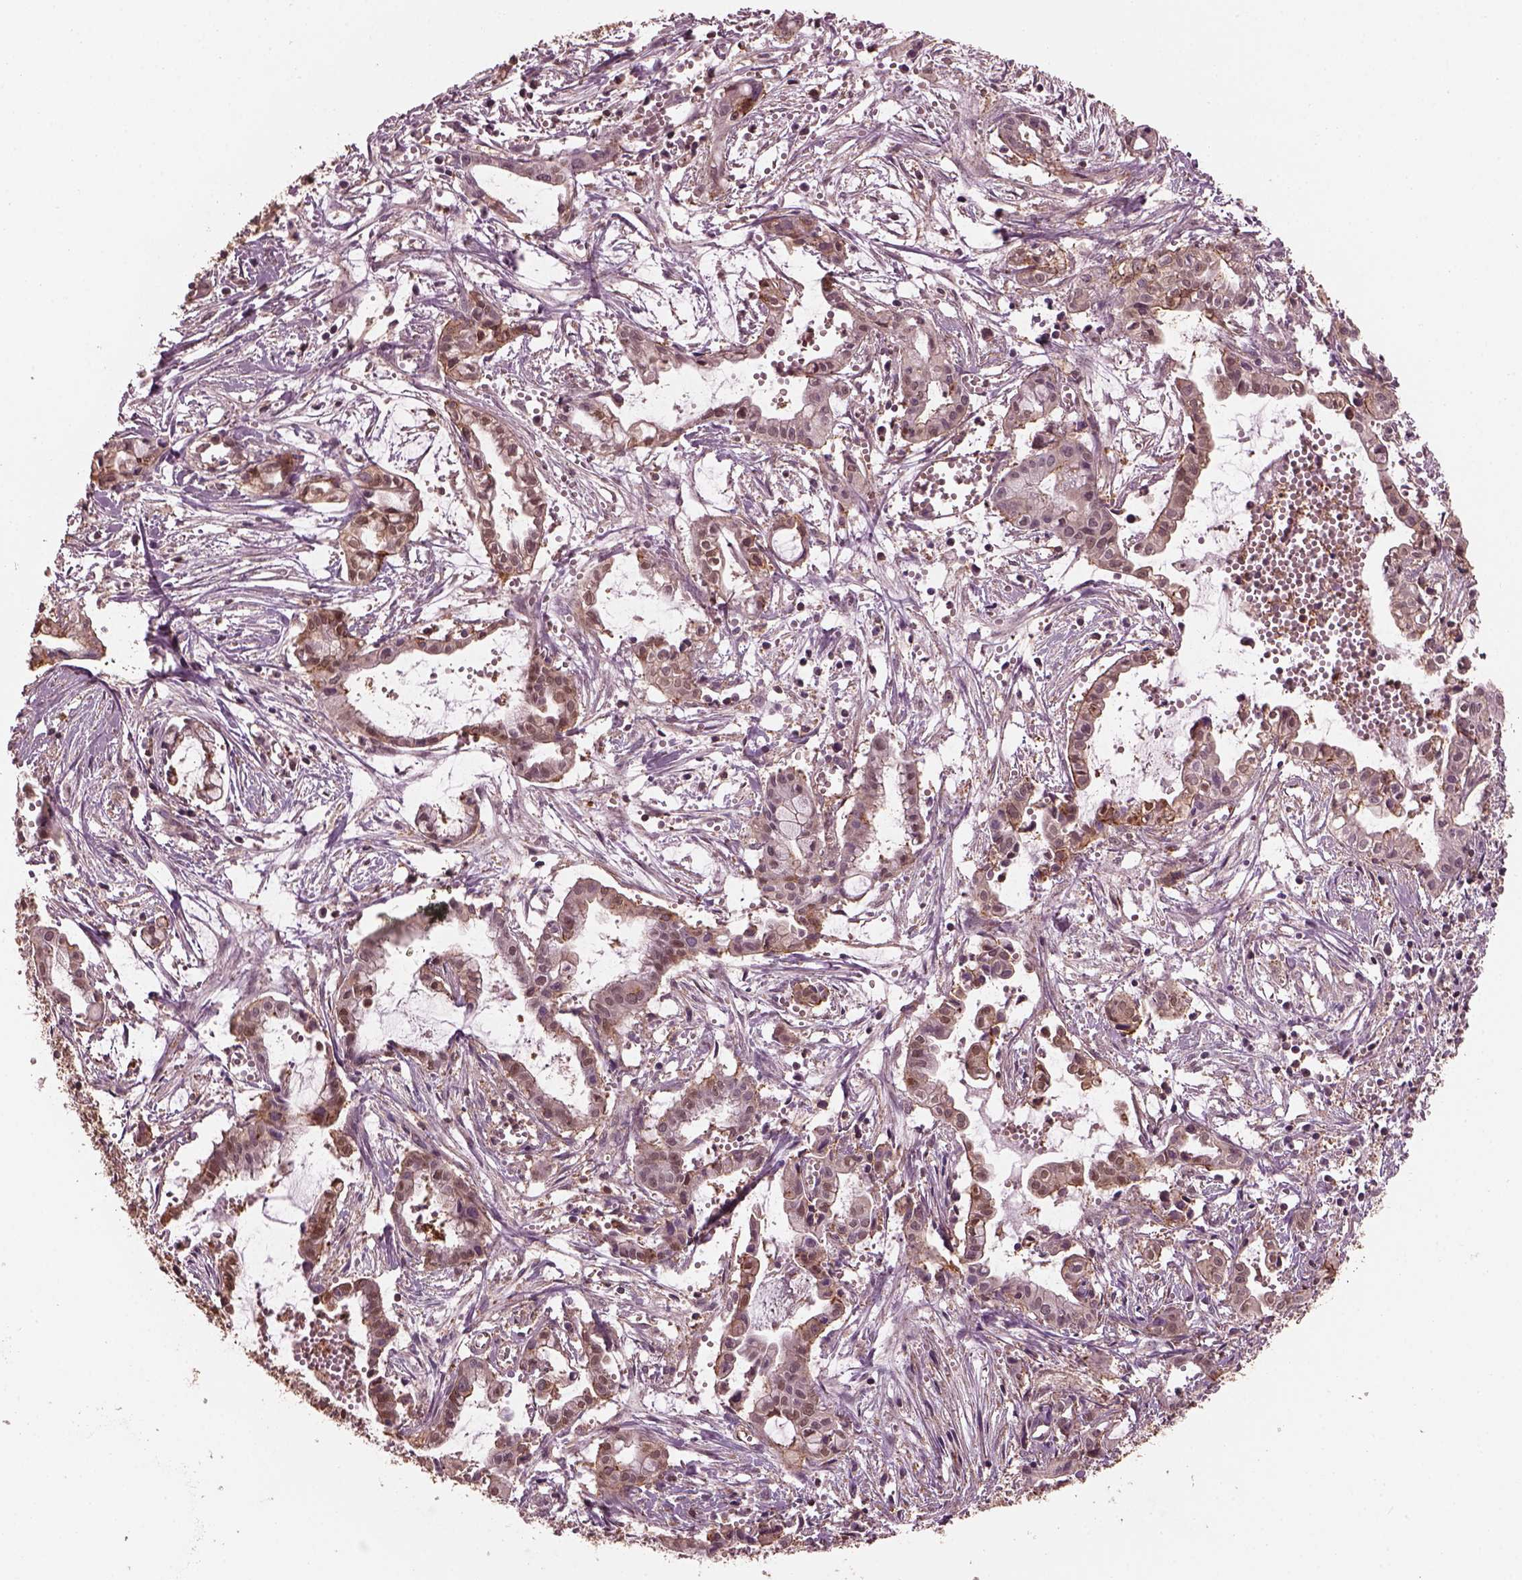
{"staining": {"intensity": "weak", "quantity": "<25%", "location": "cytoplasmic/membranous"}, "tissue": "pancreatic cancer", "cell_type": "Tumor cells", "image_type": "cancer", "snomed": [{"axis": "morphology", "description": "Adenocarcinoma, NOS"}, {"axis": "topography", "description": "Pancreas"}], "caption": "IHC photomicrograph of neoplastic tissue: pancreatic cancer stained with DAB (3,3'-diaminobenzidine) shows no significant protein positivity in tumor cells.", "gene": "SRI", "patient": {"sex": "male", "age": 48}}